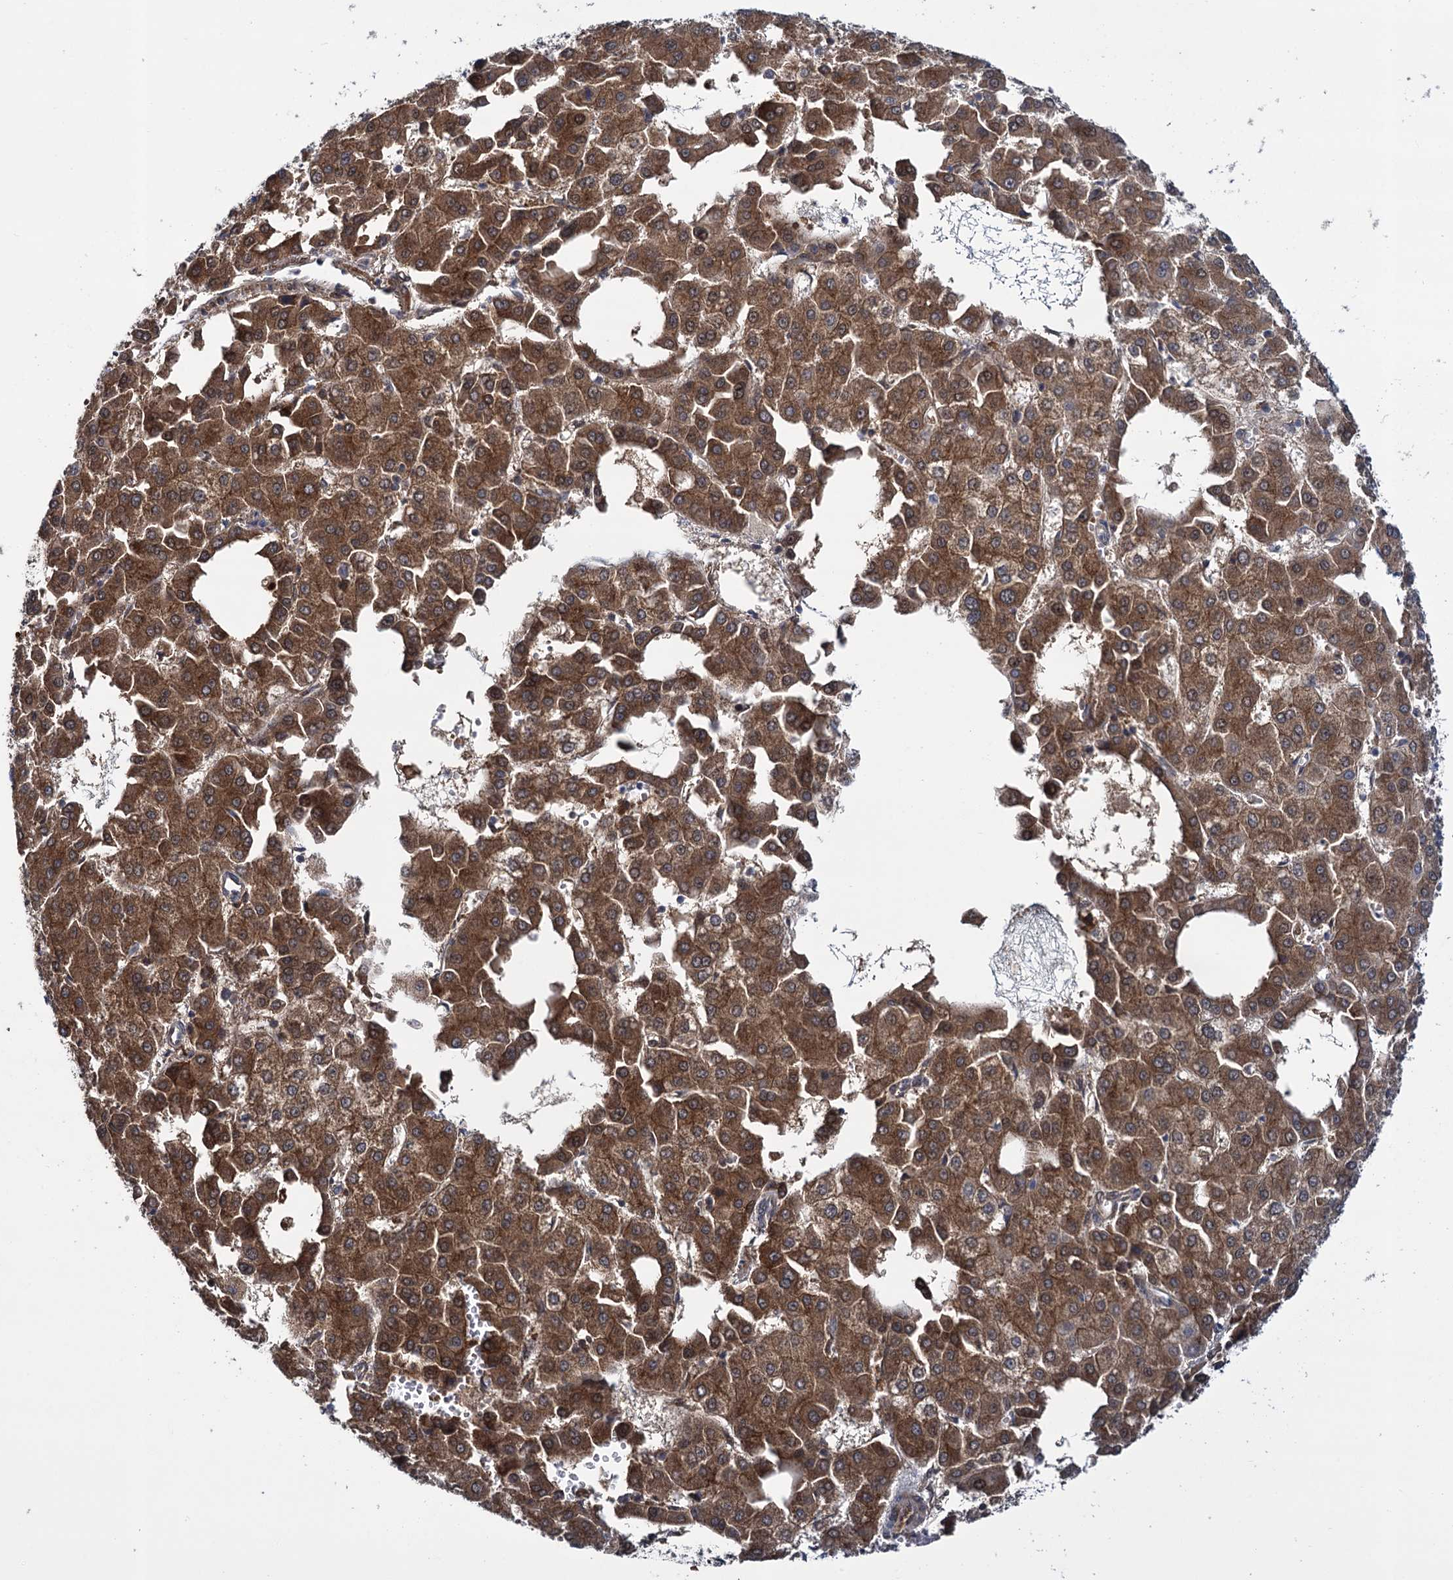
{"staining": {"intensity": "moderate", "quantity": ">75%", "location": "cytoplasmic/membranous"}, "tissue": "liver cancer", "cell_type": "Tumor cells", "image_type": "cancer", "snomed": [{"axis": "morphology", "description": "Carcinoma, Hepatocellular, NOS"}, {"axis": "topography", "description": "Liver"}], "caption": "The histopathology image demonstrates staining of hepatocellular carcinoma (liver), revealing moderate cytoplasmic/membranous protein positivity (brown color) within tumor cells.", "gene": "GLO1", "patient": {"sex": "male", "age": 47}}